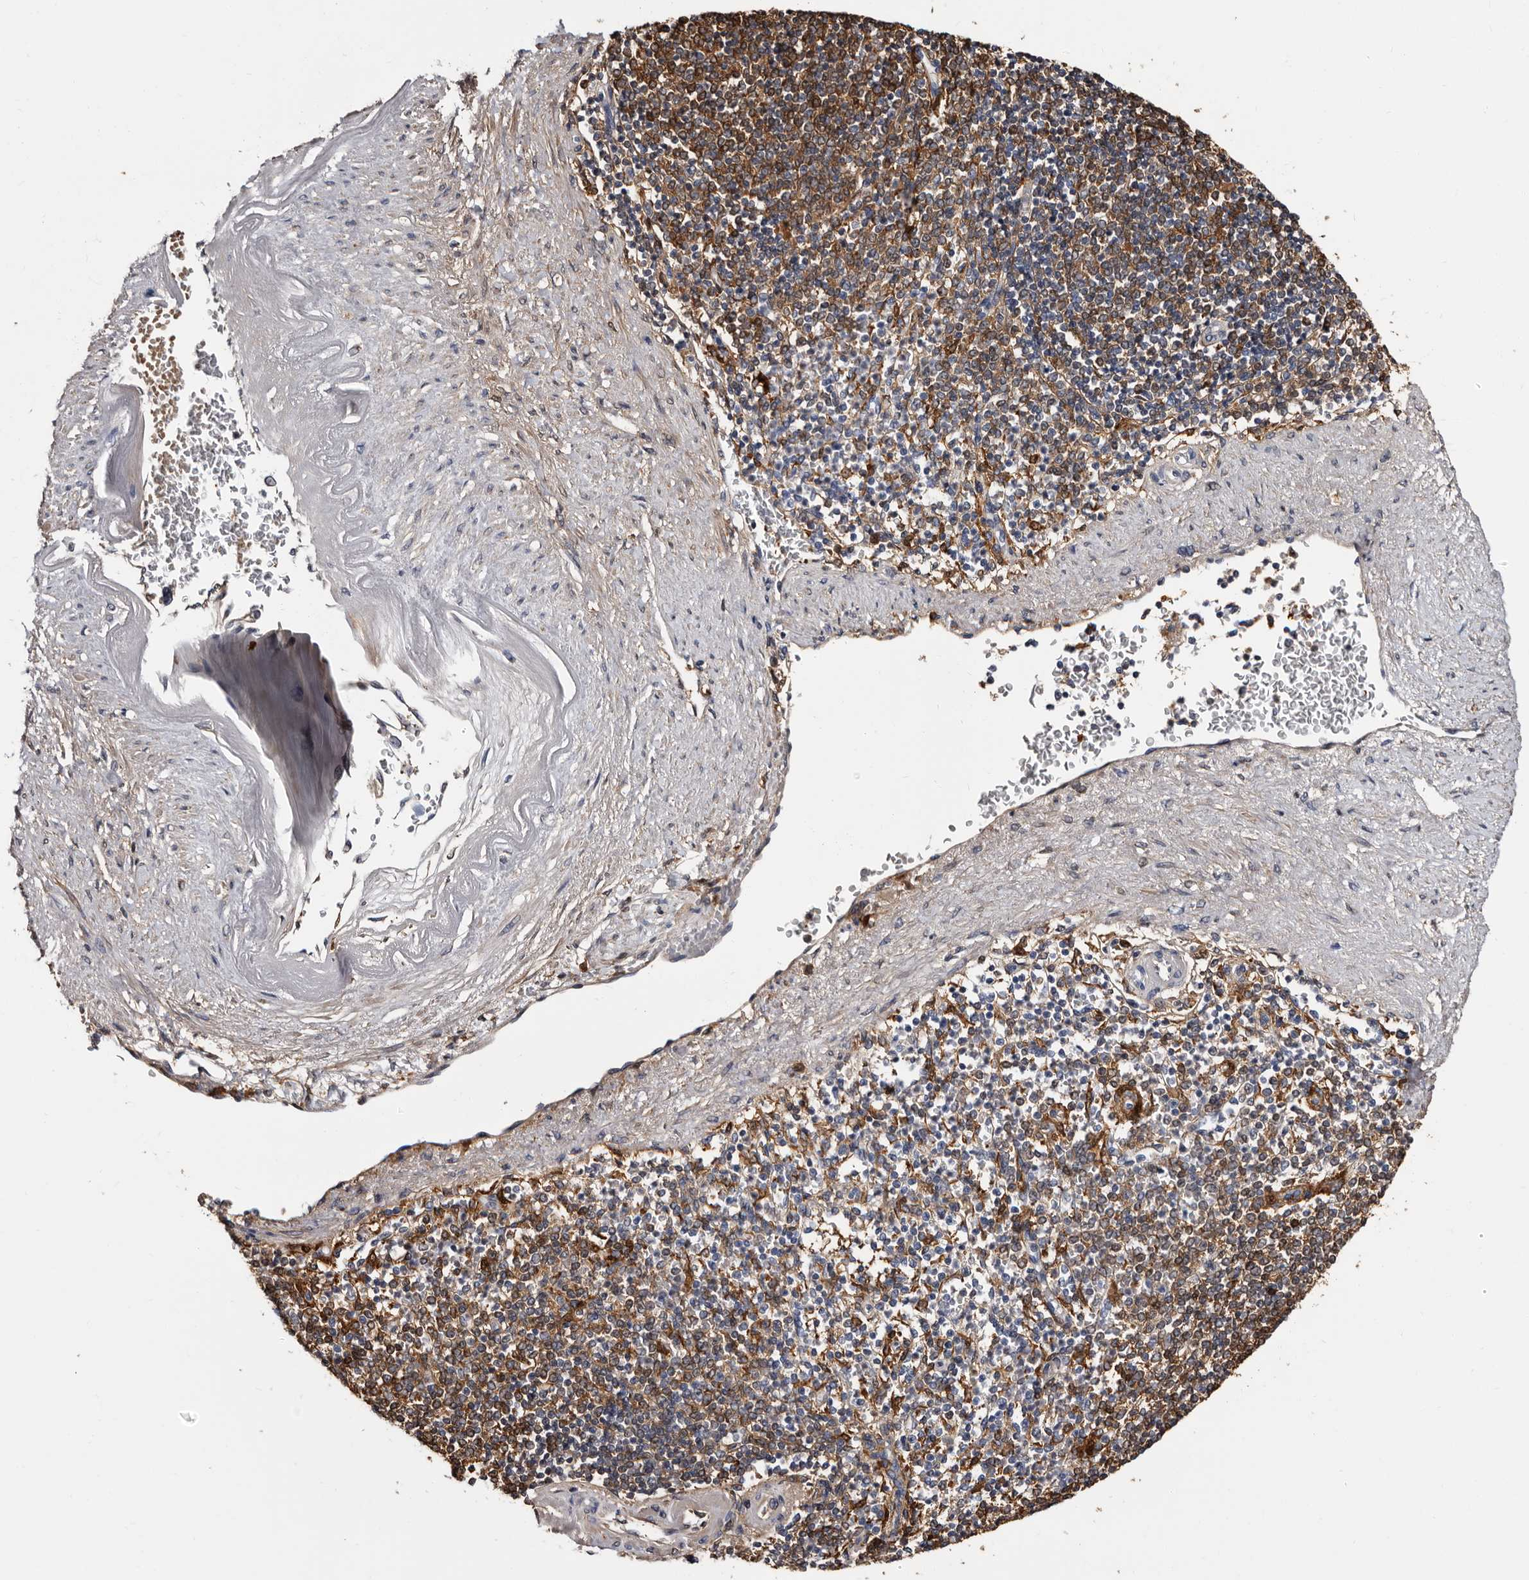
{"staining": {"intensity": "moderate", "quantity": "25%-75%", "location": "cytoplasmic/membranous"}, "tissue": "spleen", "cell_type": "Cells in red pulp", "image_type": "normal", "snomed": [{"axis": "morphology", "description": "Normal tissue, NOS"}, {"axis": "topography", "description": "Spleen"}], "caption": "Moderate cytoplasmic/membranous expression for a protein is identified in approximately 25%-75% of cells in red pulp of unremarkable spleen using immunohistochemistry.", "gene": "DNPH1", "patient": {"sex": "female", "age": 74}}